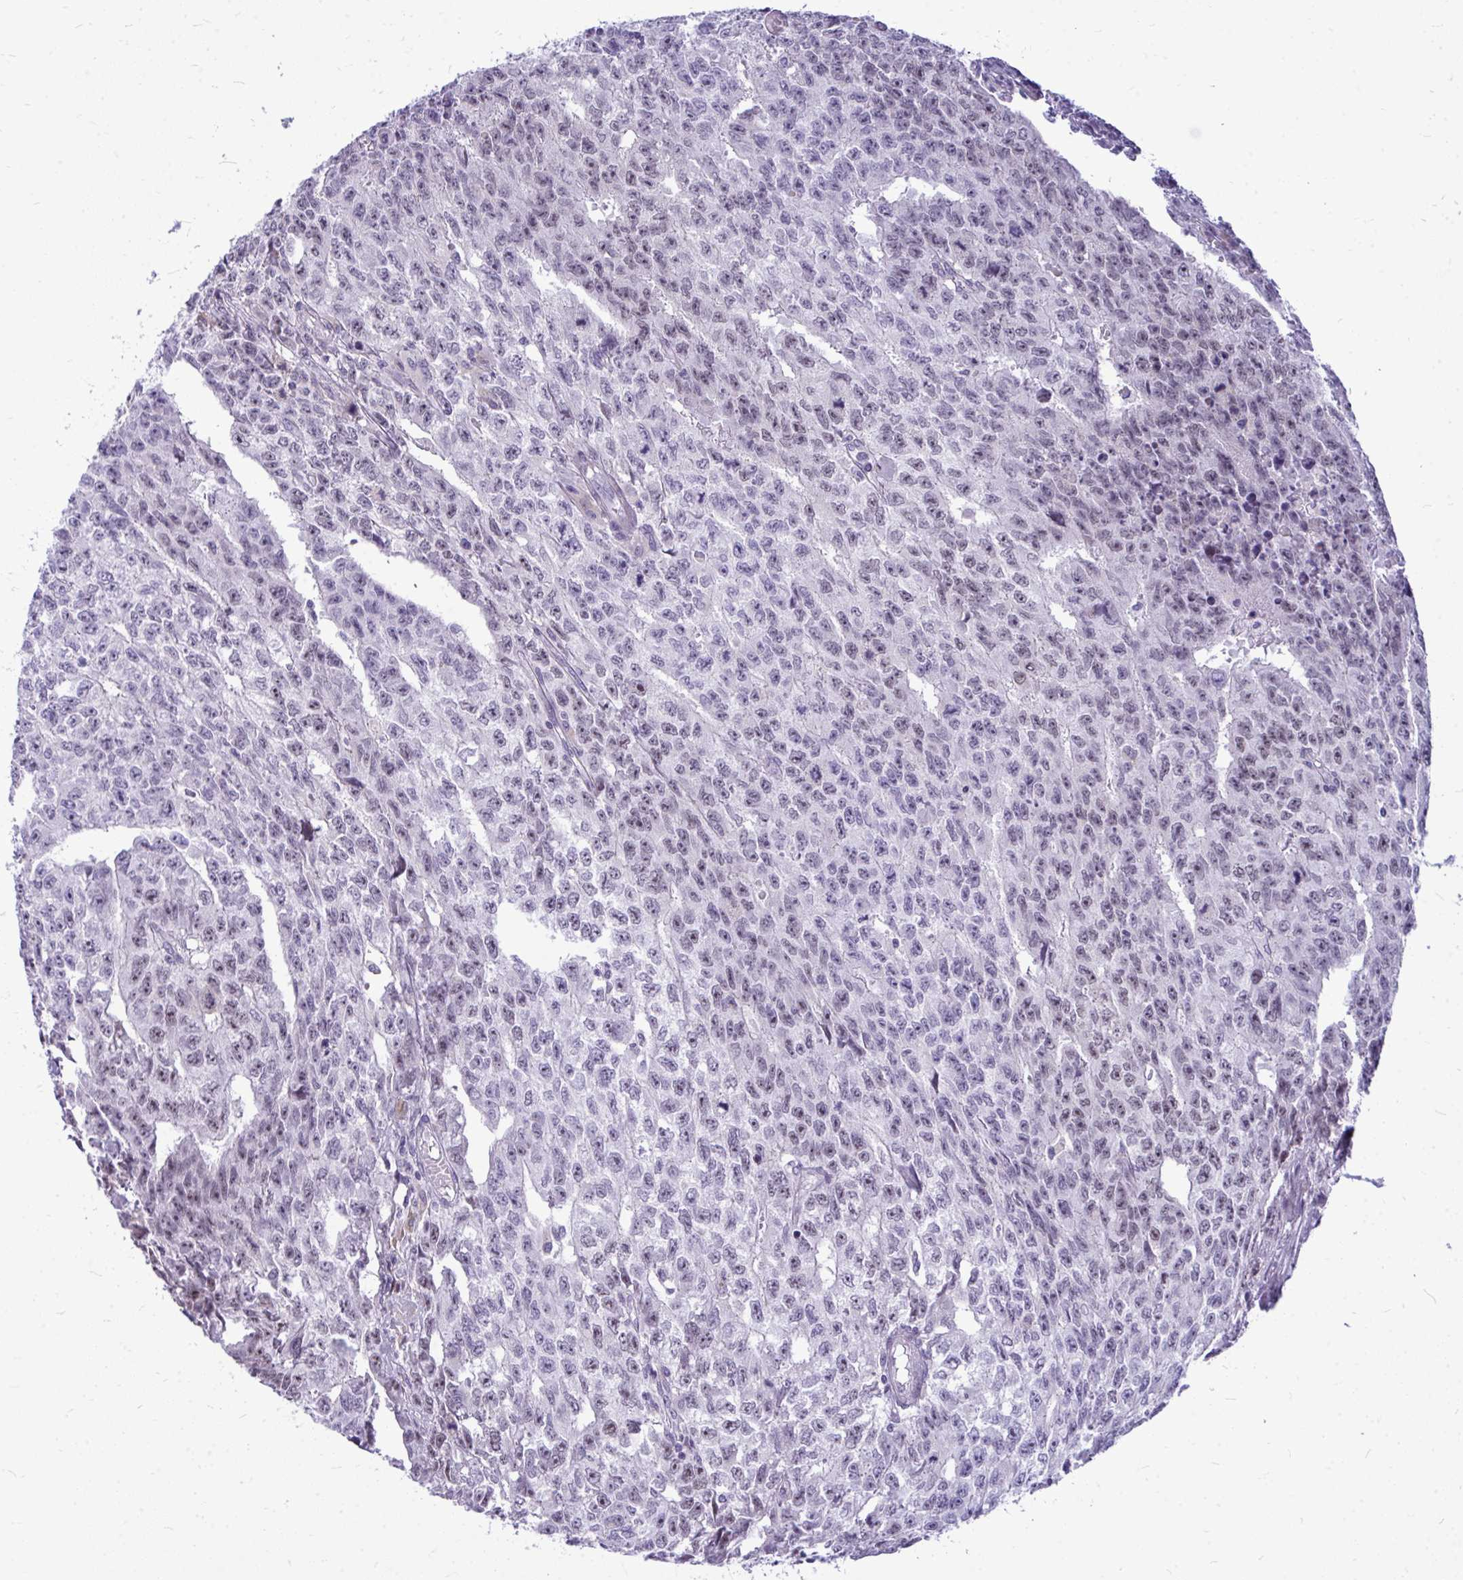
{"staining": {"intensity": "moderate", "quantity": "25%-75%", "location": "nuclear"}, "tissue": "testis cancer", "cell_type": "Tumor cells", "image_type": "cancer", "snomed": [{"axis": "morphology", "description": "Carcinoma, Embryonal, NOS"}, {"axis": "morphology", "description": "Teratoma, malignant, NOS"}, {"axis": "topography", "description": "Testis"}], "caption": "Moderate nuclear protein expression is identified in approximately 25%-75% of tumor cells in testis cancer.", "gene": "ZSCAN25", "patient": {"sex": "male", "age": 24}}